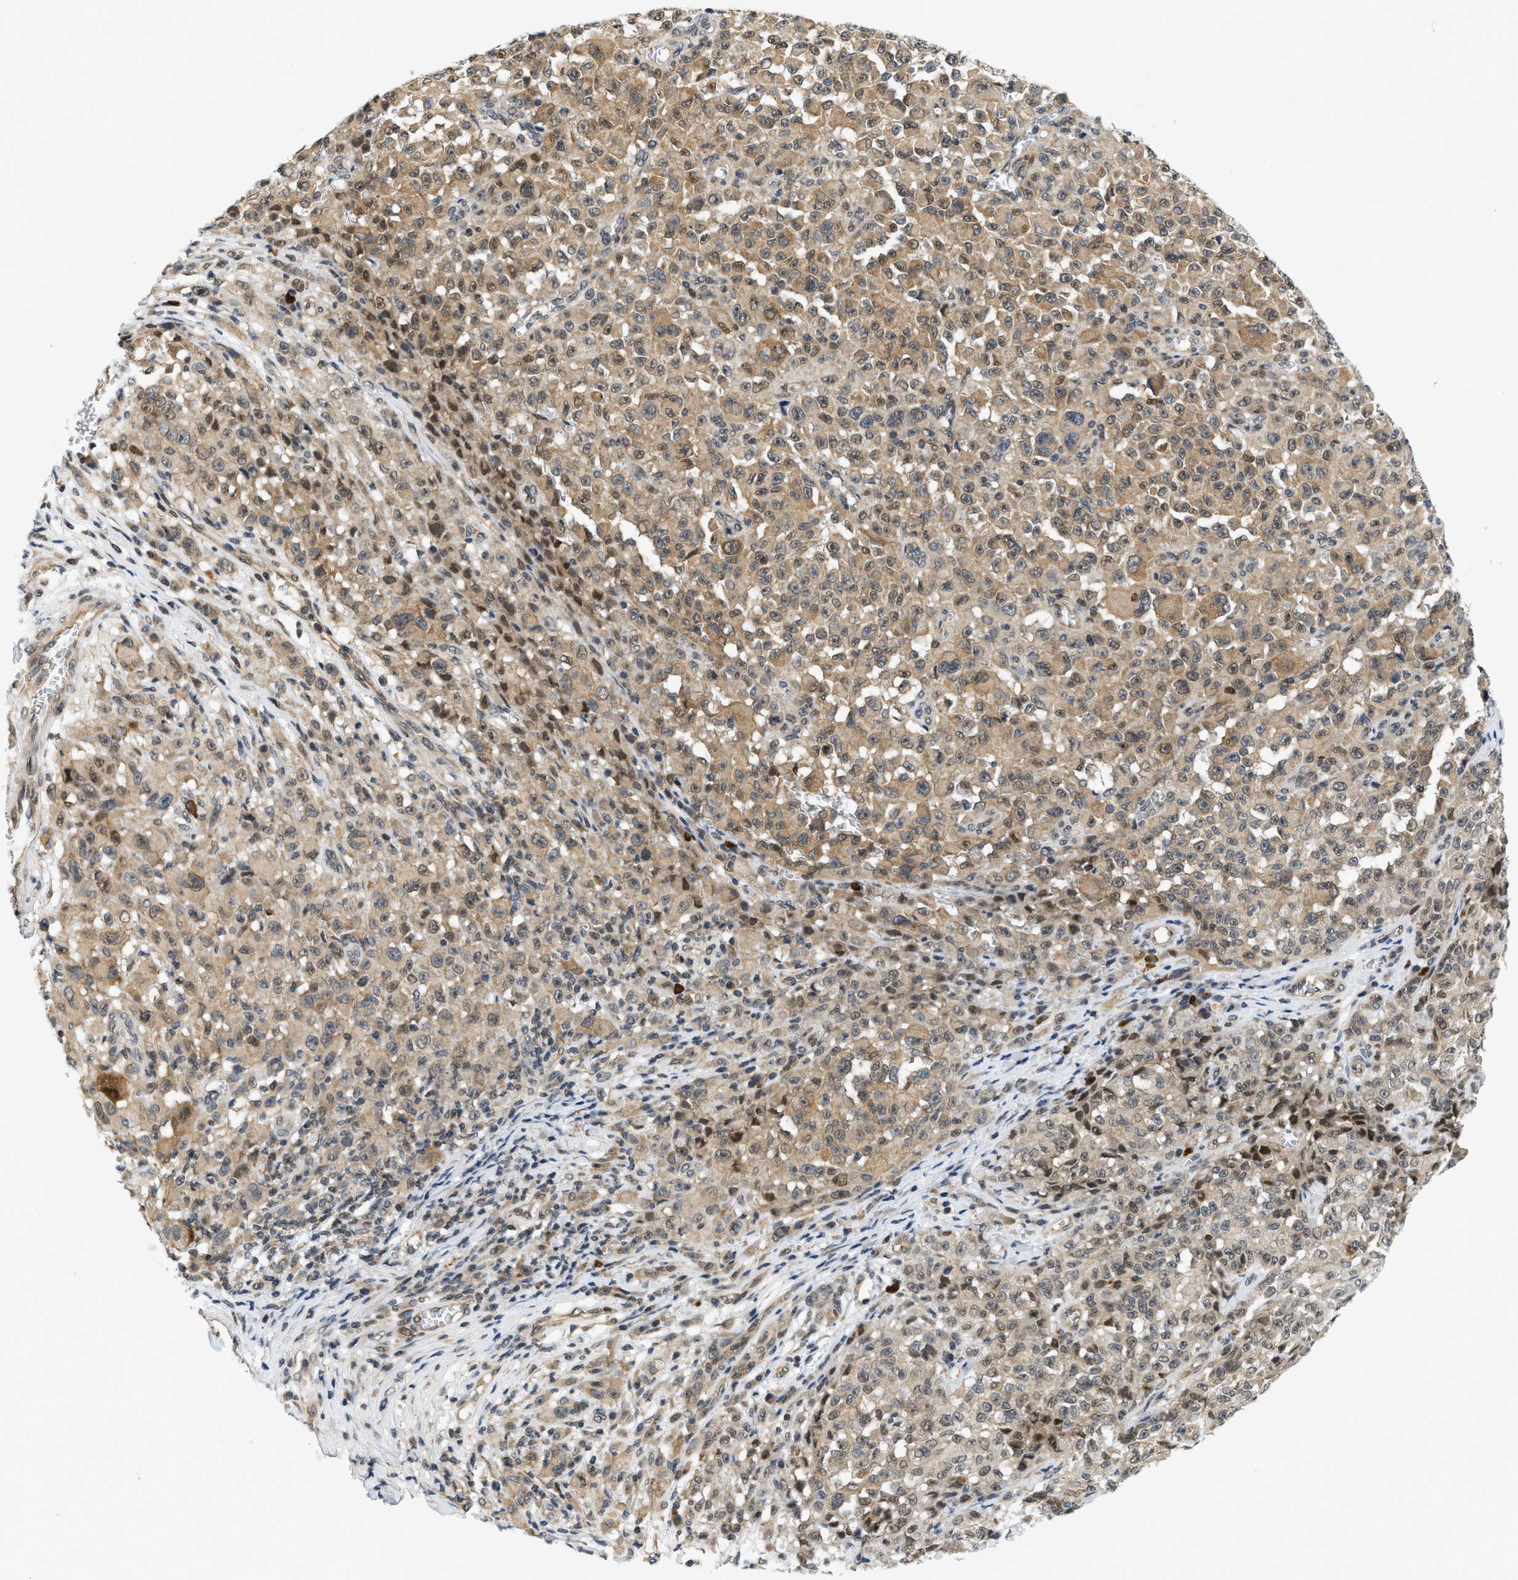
{"staining": {"intensity": "moderate", "quantity": ">75%", "location": "cytoplasmic/membranous,nuclear"}, "tissue": "melanoma", "cell_type": "Tumor cells", "image_type": "cancer", "snomed": [{"axis": "morphology", "description": "Malignant melanoma, NOS"}, {"axis": "topography", "description": "Skin"}], "caption": "This photomicrograph shows immunohistochemistry staining of human malignant melanoma, with medium moderate cytoplasmic/membranous and nuclear expression in about >75% of tumor cells.", "gene": "KMT2A", "patient": {"sex": "female", "age": 82}}